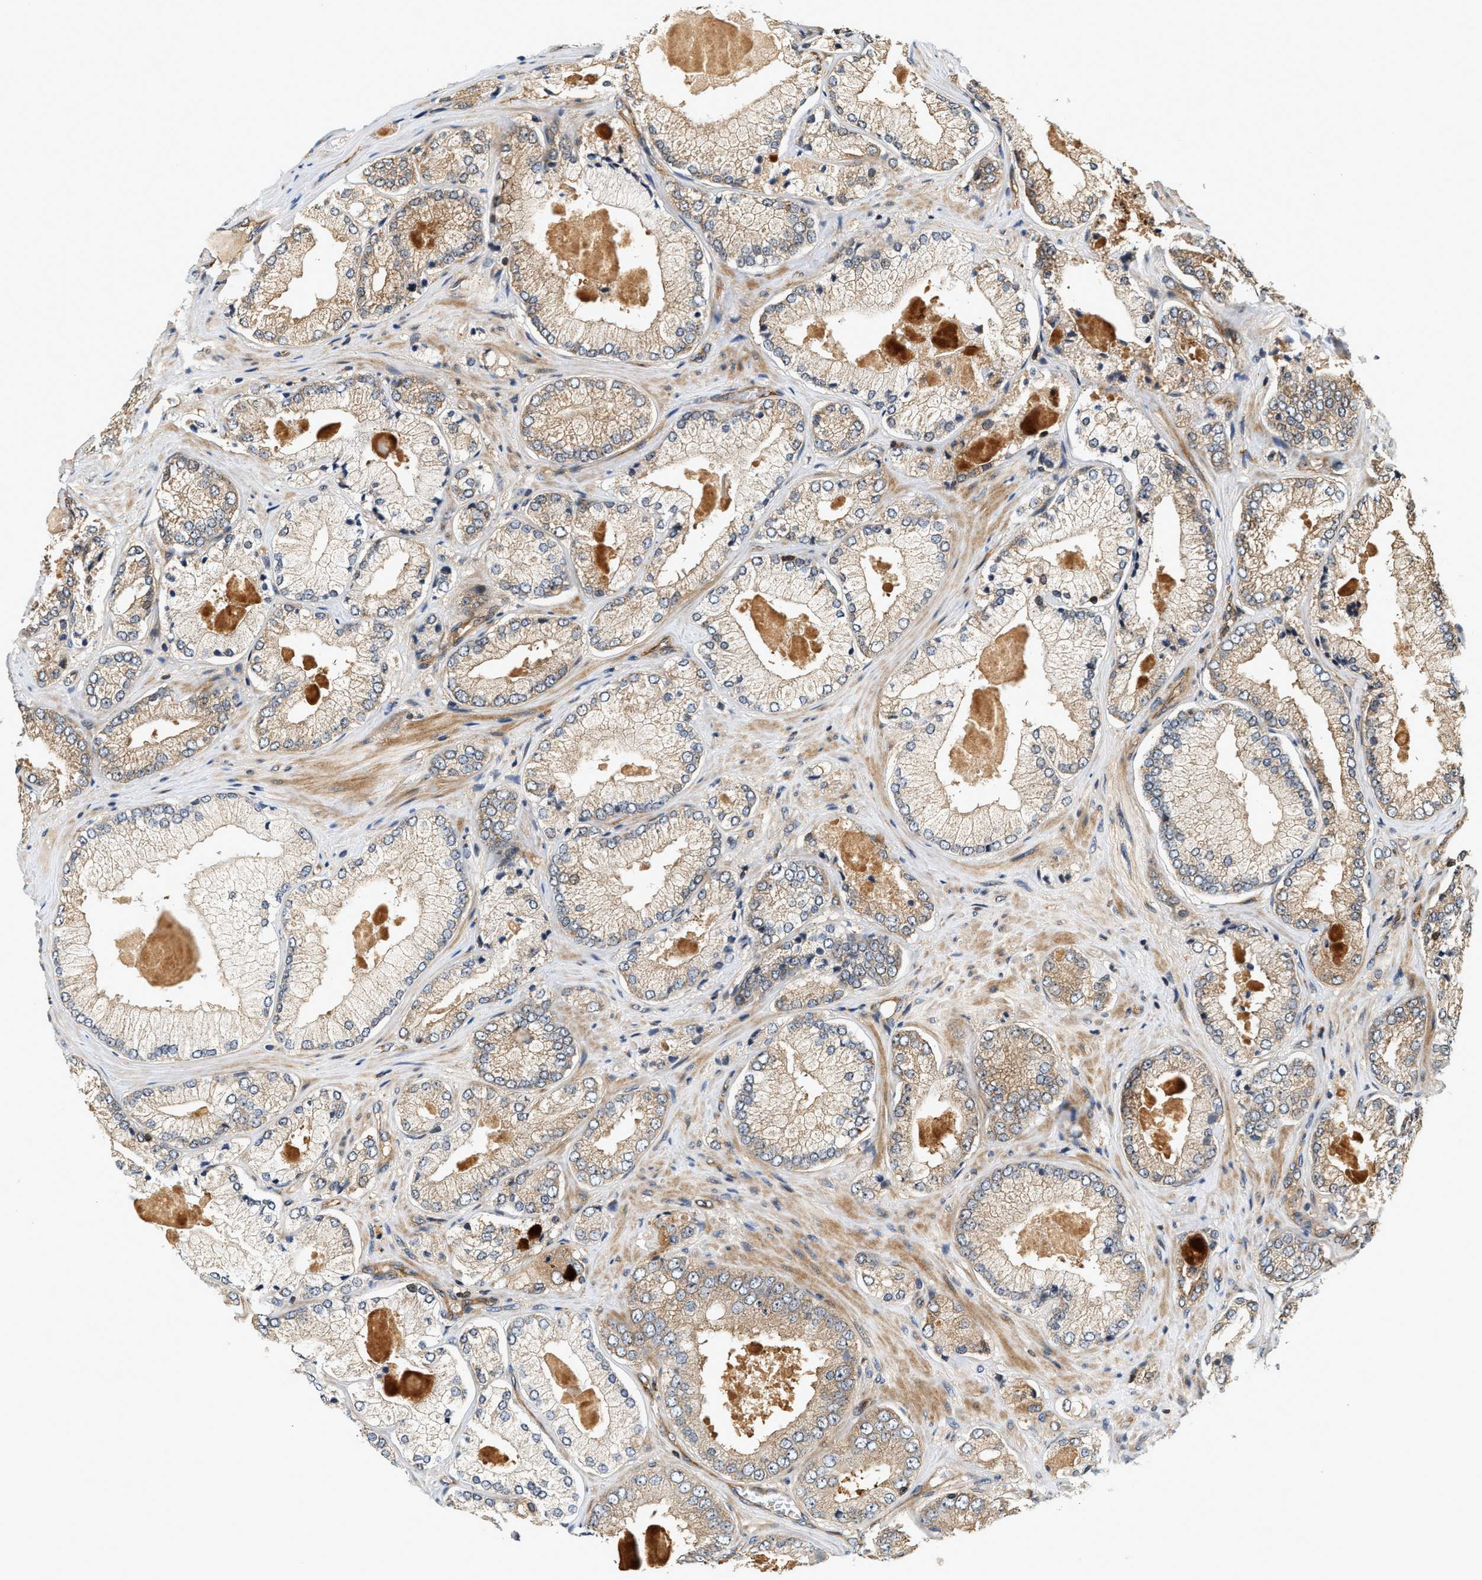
{"staining": {"intensity": "weak", "quantity": "25%-75%", "location": "cytoplasmic/membranous"}, "tissue": "prostate cancer", "cell_type": "Tumor cells", "image_type": "cancer", "snomed": [{"axis": "morphology", "description": "Adenocarcinoma, Low grade"}, {"axis": "topography", "description": "Prostate"}], "caption": "DAB immunohistochemical staining of prostate cancer demonstrates weak cytoplasmic/membranous protein staining in about 25%-75% of tumor cells.", "gene": "SAMD9", "patient": {"sex": "male", "age": 65}}